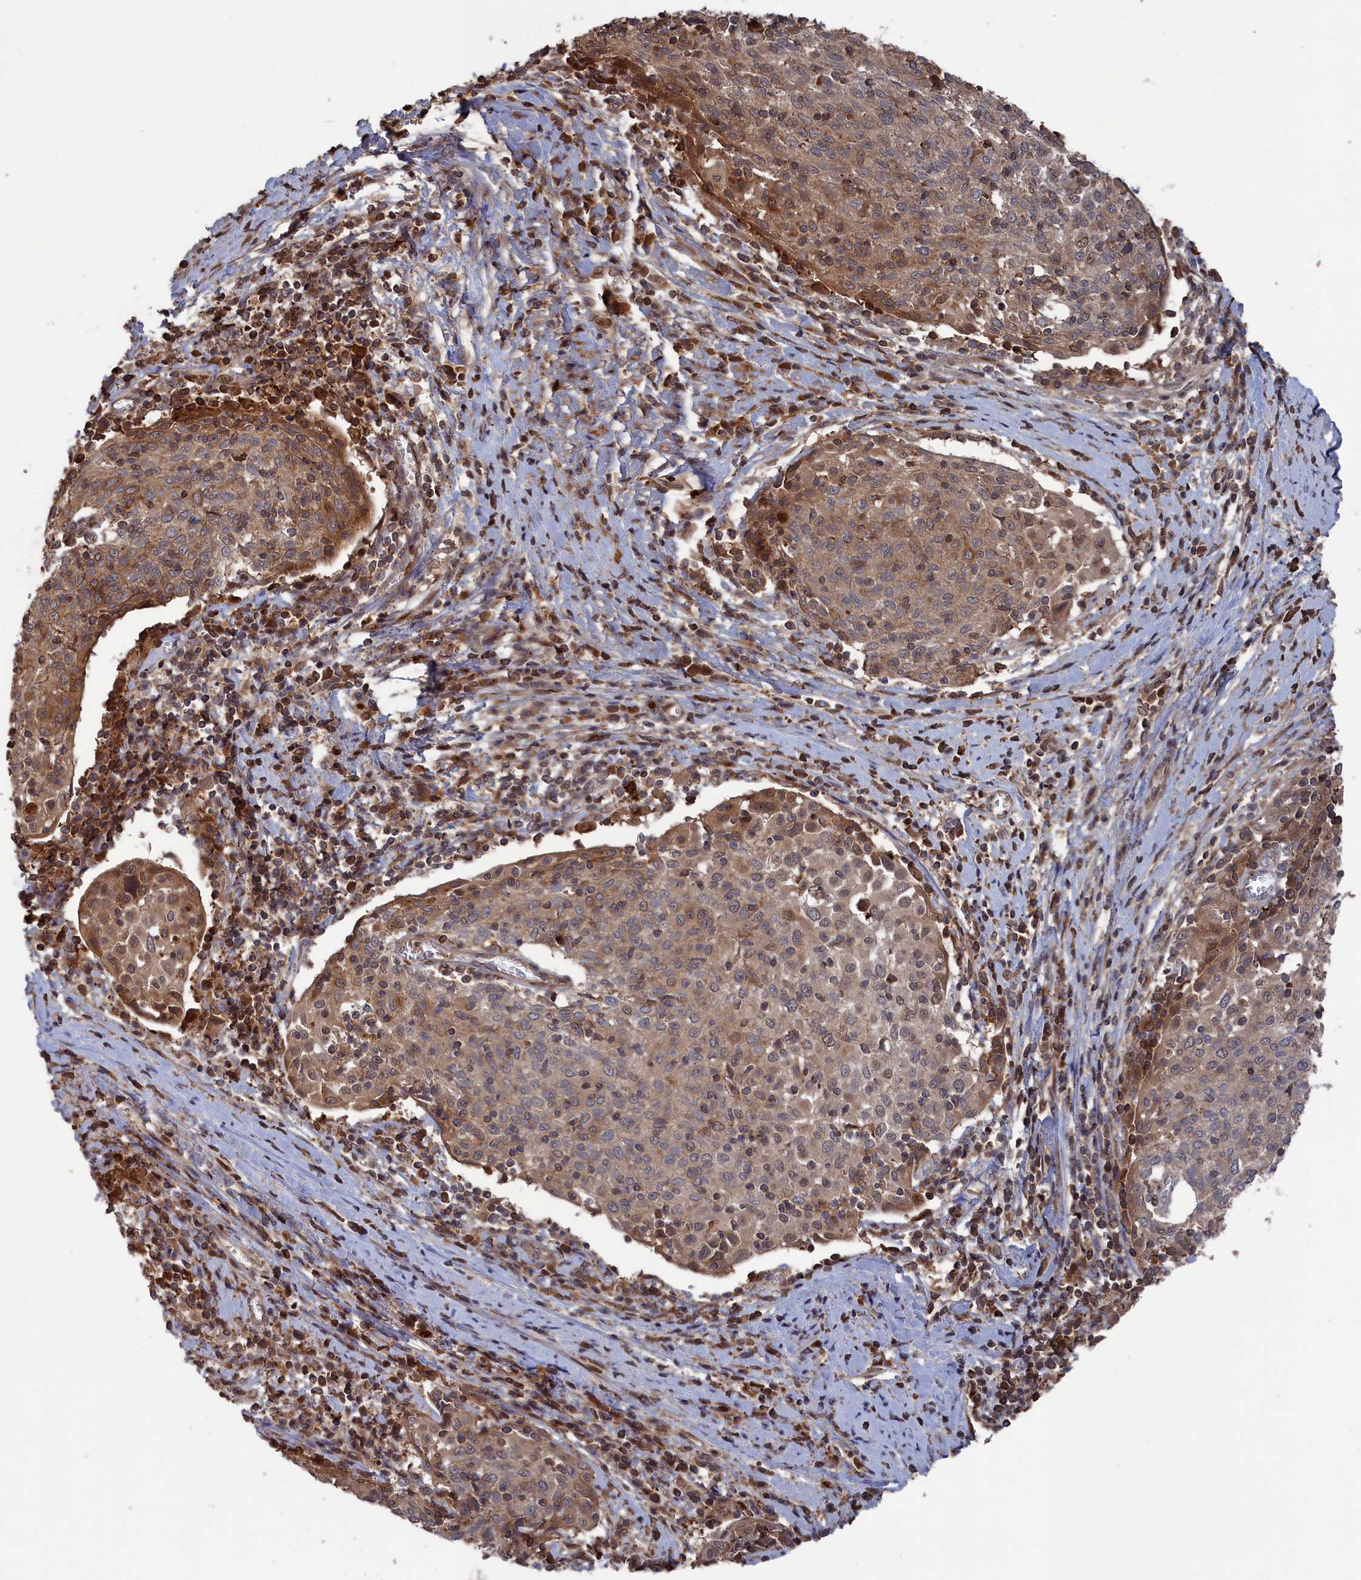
{"staining": {"intensity": "moderate", "quantity": "25%-75%", "location": "cytoplasmic/membranous,nuclear"}, "tissue": "cervical cancer", "cell_type": "Tumor cells", "image_type": "cancer", "snomed": [{"axis": "morphology", "description": "Squamous cell carcinoma, NOS"}, {"axis": "topography", "description": "Cervix"}], "caption": "Brown immunohistochemical staining in squamous cell carcinoma (cervical) demonstrates moderate cytoplasmic/membranous and nuclear expression in approximately 25%-75% of tumor cells. The staining was performed using DAB (3,3'-diaminobenzidine) to visualize the protein expression in brown, while the nuclei were stained in blue with hematoxylin (Magnification: 20x).", "gene": "PLA2G15", "patient": {"sex": "female", "age": 52}}